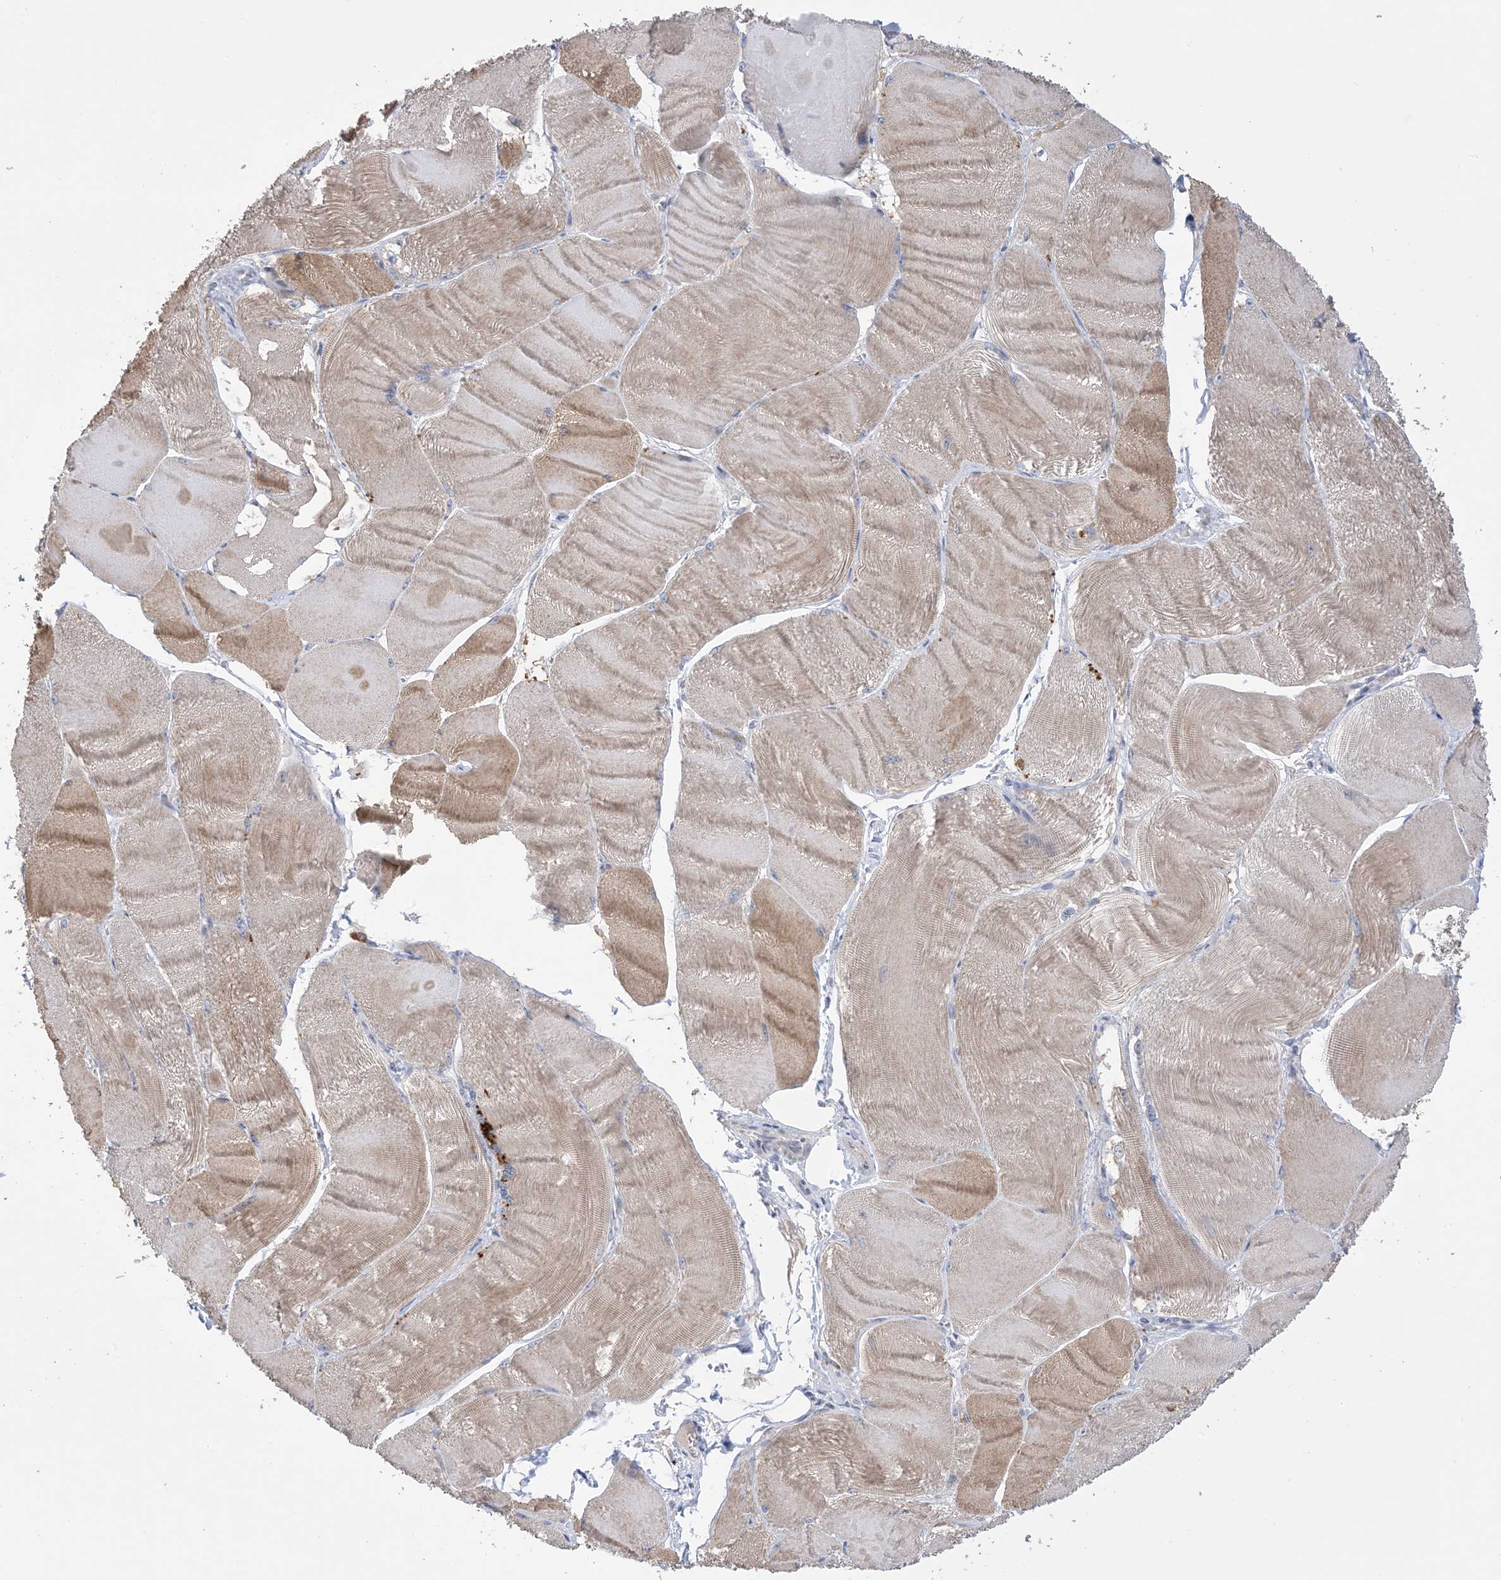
{"staining": {"intensity": "moderate", "quantity": "25%-75%", "location": "cytoplasmic/membranous"}, "tissue": "skeletal muscle", "cell_type": "Myocytes", "image_type": "normal", "snomed": [{"axis": "morphology", "description": "Normal tissue, NOS"}, {"axis": "morphology", "description": "Basal cell carcinoma"}, {"axis": "topography", "description": "Skeletal muscle"}], "caption": "This histopathology image exhibits IHC staining of unremarkable human skeletal muscle, with medium moderate cytoplasmic/membranous staining in about 25%-75% of myocytes.", "gene": "TTYH1", "patient": {"sex": "female", "age": 64}}